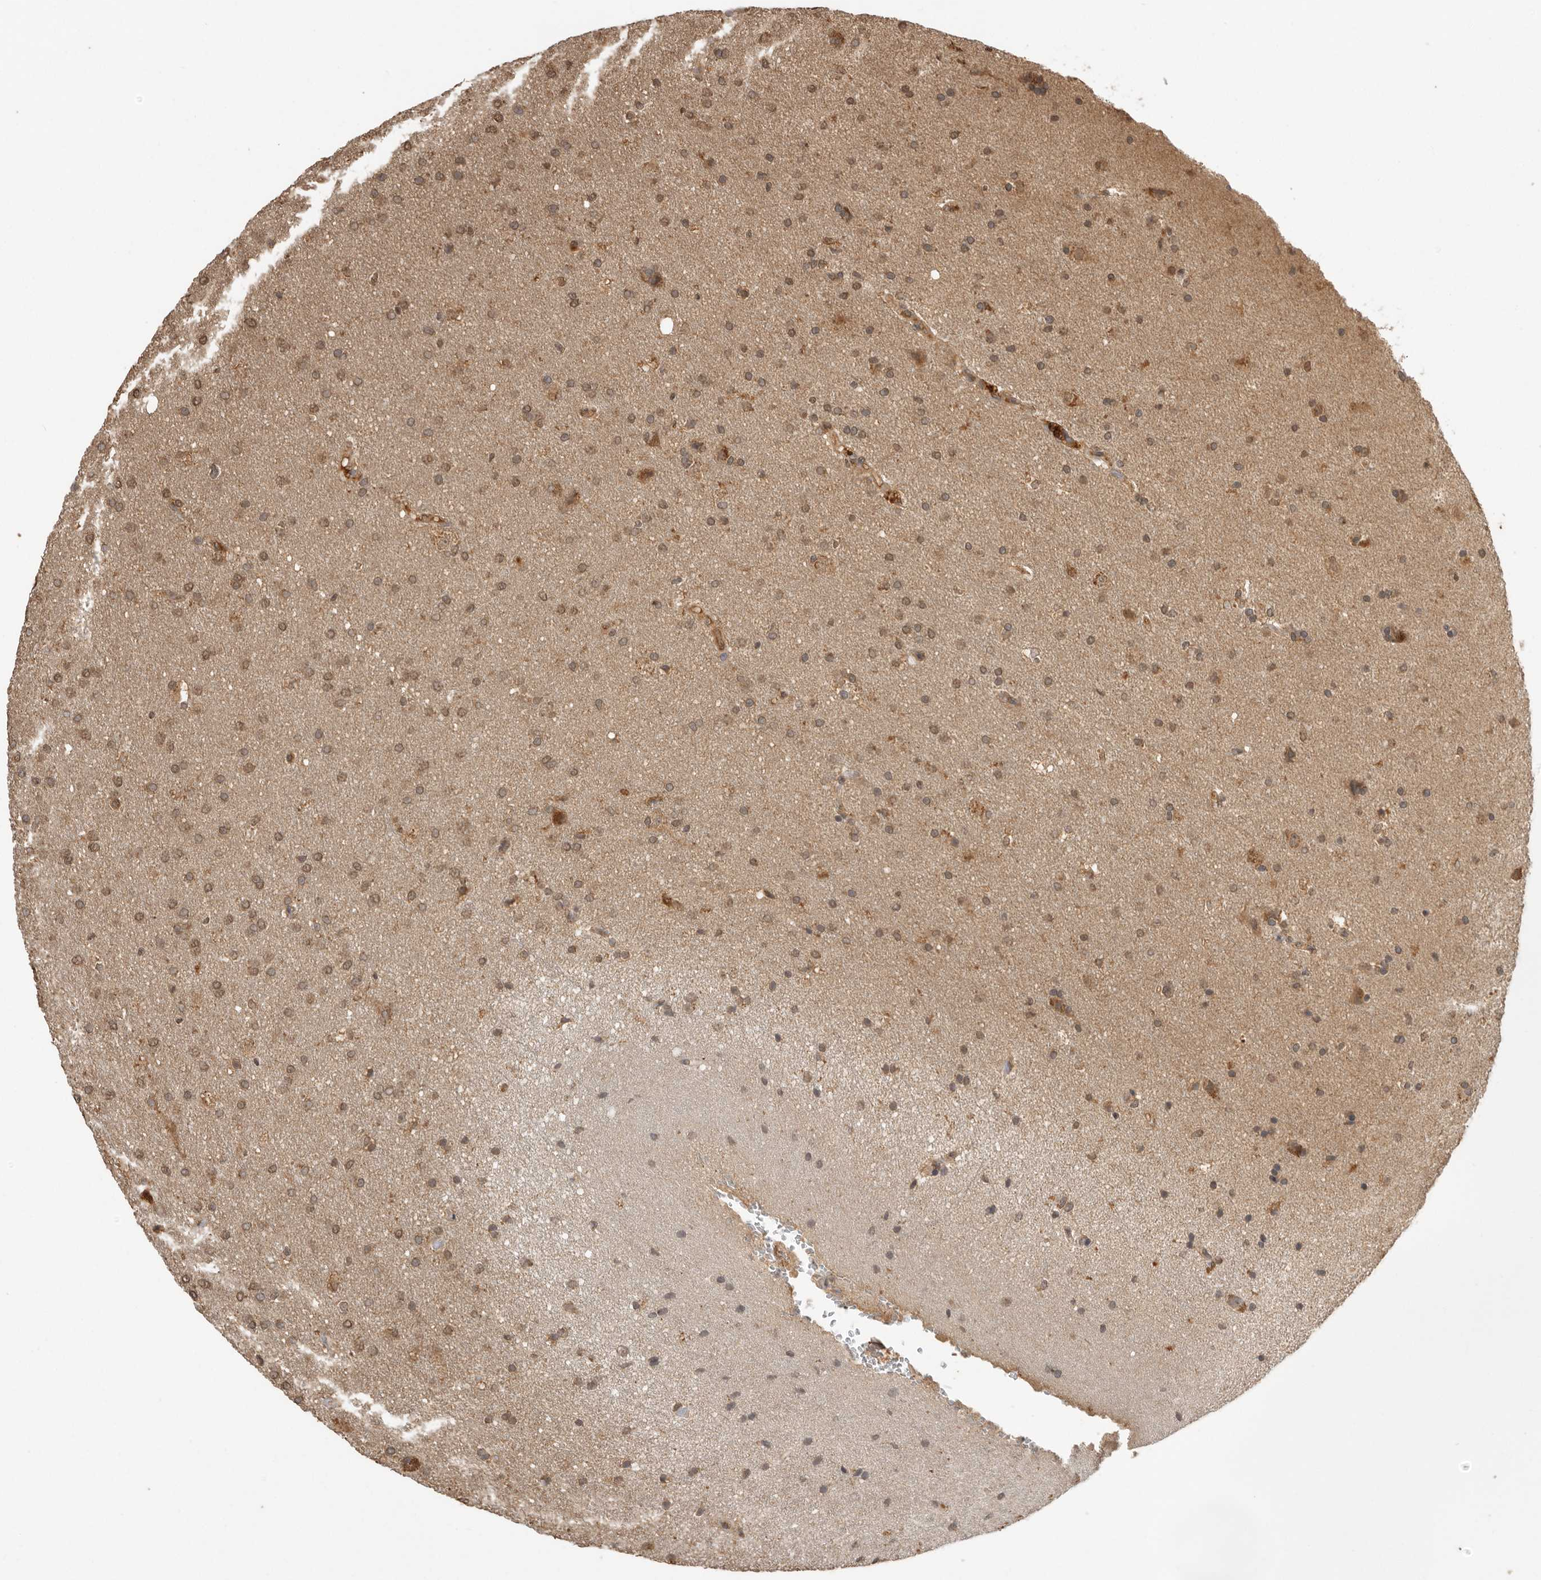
{"staining": {"intensity": "moderate", "quantity": ">75%", "location": "cytoplasmic/membranous"}, "tissue": "glioma", "cell_type": "Tumor cells", "image_type": "cancer", "snomed": [{"axis": "morphology", "description": "Glioma, malignant, Low grade"}, {"axis": "topography", "description": "Brain"}], "caption": "Human glioma stained with a brown dye exhibits moderate cytoplasmic/membranous positive expression in about >75% of tumor cells.", "gene": "JAG2", "patient": {"sex": "female", "age": 37}}